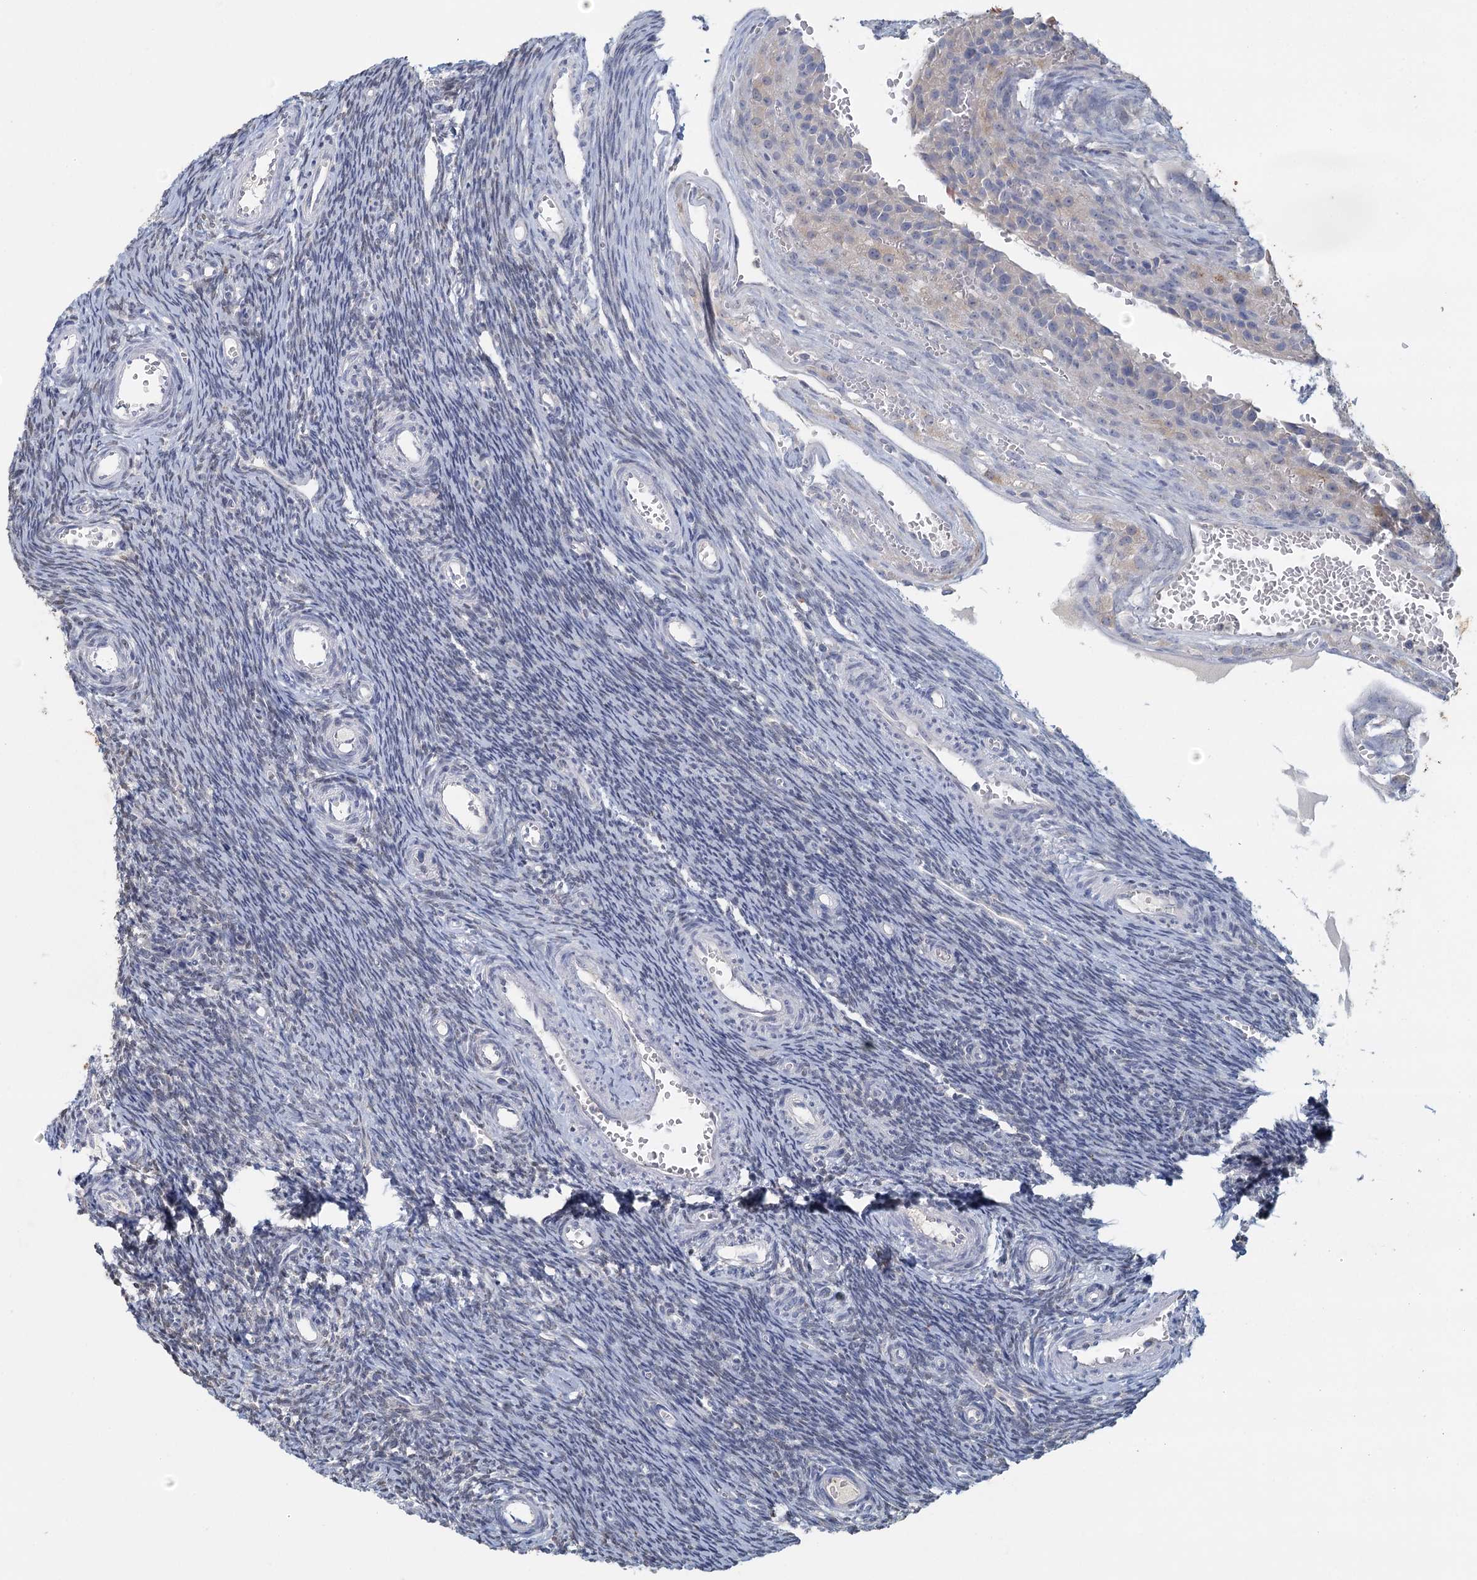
{"staining": {"intensity": "negative", "quantity": "none", "location": "none"}, "tissue": "ovary", "cell_type": "Ovarian stroma cells", "image_type": "normal", "snomed": [{"axis": "morphology", "description": "Normal tissue, NOS"}, {"axis": "topography", "description": "Ovary"}], "caption": "IHC histopathology image of benign ovary: ovary stained with DAB displays no significant protein staining in ovarian stroma cells. (DAB IHC visualized using brightfield microscopy, high magnification).", "gene": "MYO7B", "patient": {"sex": "female", "age": 39}}